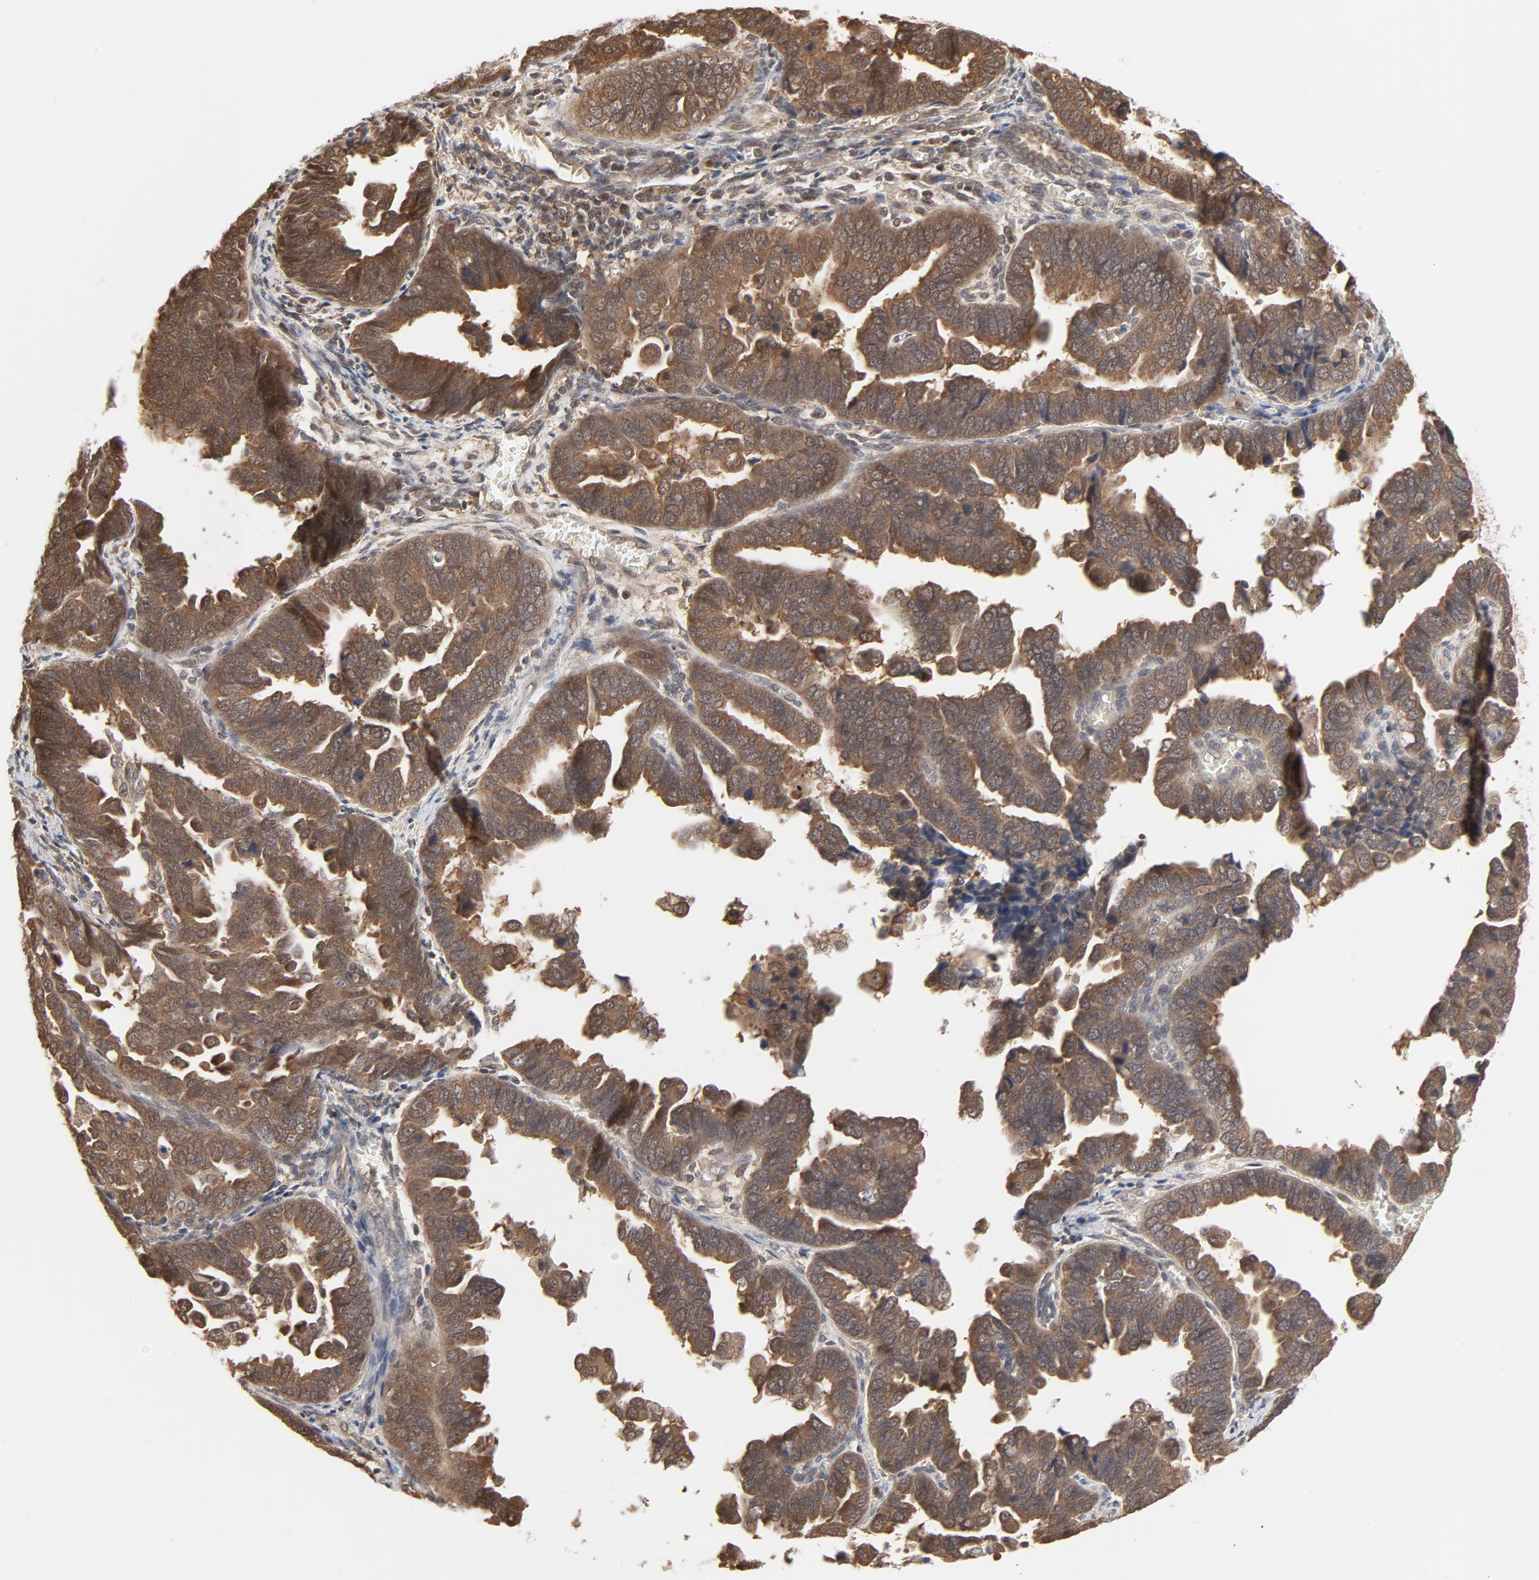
{"staining": {"intensity": "moderate", "quantity": ">75%", "location": "cytoplasmic/membranous,nuclear"}, "tissue": "endometrial cancer", "cell_type": "Tumor cells", "image_type": "cancer", "snomed": [{"axis": "morphology", "description": "Adenocarcinoma, NOS"}, {"axis": "topography", "description": "Endometrium"}], "caption": "Immunohistochemistry (IHC) (DAB) staining of human endometrial cancer (adenocarcinoma) displays moderate cytoplasmic/membranous and nuclear protein expression in approximately >75% of tumor cells.", "gene": "NEDD8", "patient": {"sex": "female", "age": 75}}